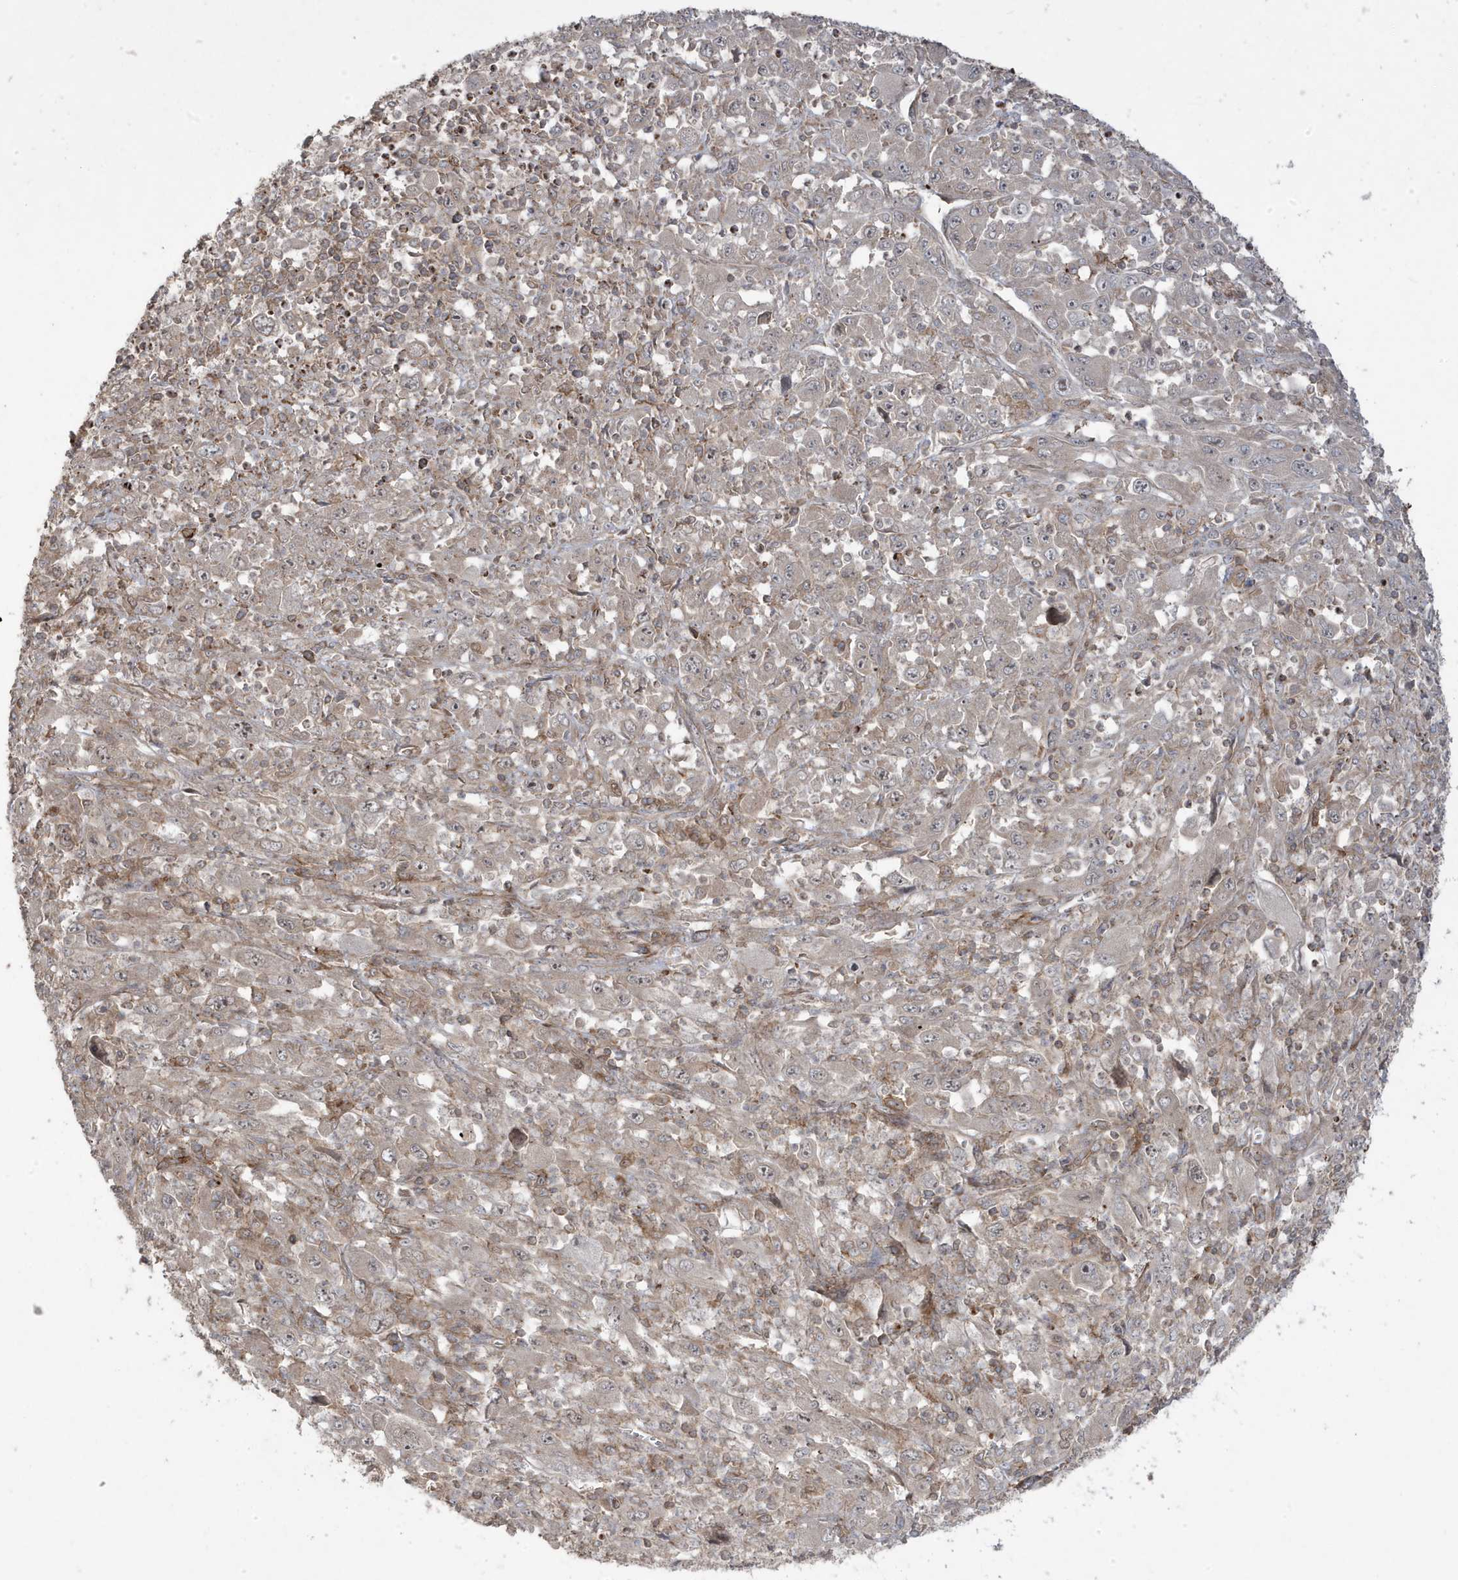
{"staining": {"intensity": "moderate", "quantity": "<25%", "location": "cytoplasmic/membranous"}, "tissue": "melanoma", "cell_type": "Tumor cells", "image_type": "cancer", "snomed": [{"axis": "morphology", "description": "Malignant melanoma, Metastatic site"}, {"axis": "topography", "description": "Skin"}], "caption": "A micrograph of melanoma stained for a protein shows moderate cytoplasmic/membranous brown staining in tumor cells. The protein of interest is stained brown, and the nuclei are stained in blue (DAB IHC with brightfield microscopy, high magnification).", "gene": "CETN3", "patient": {"sex": "female", "age": 56}}